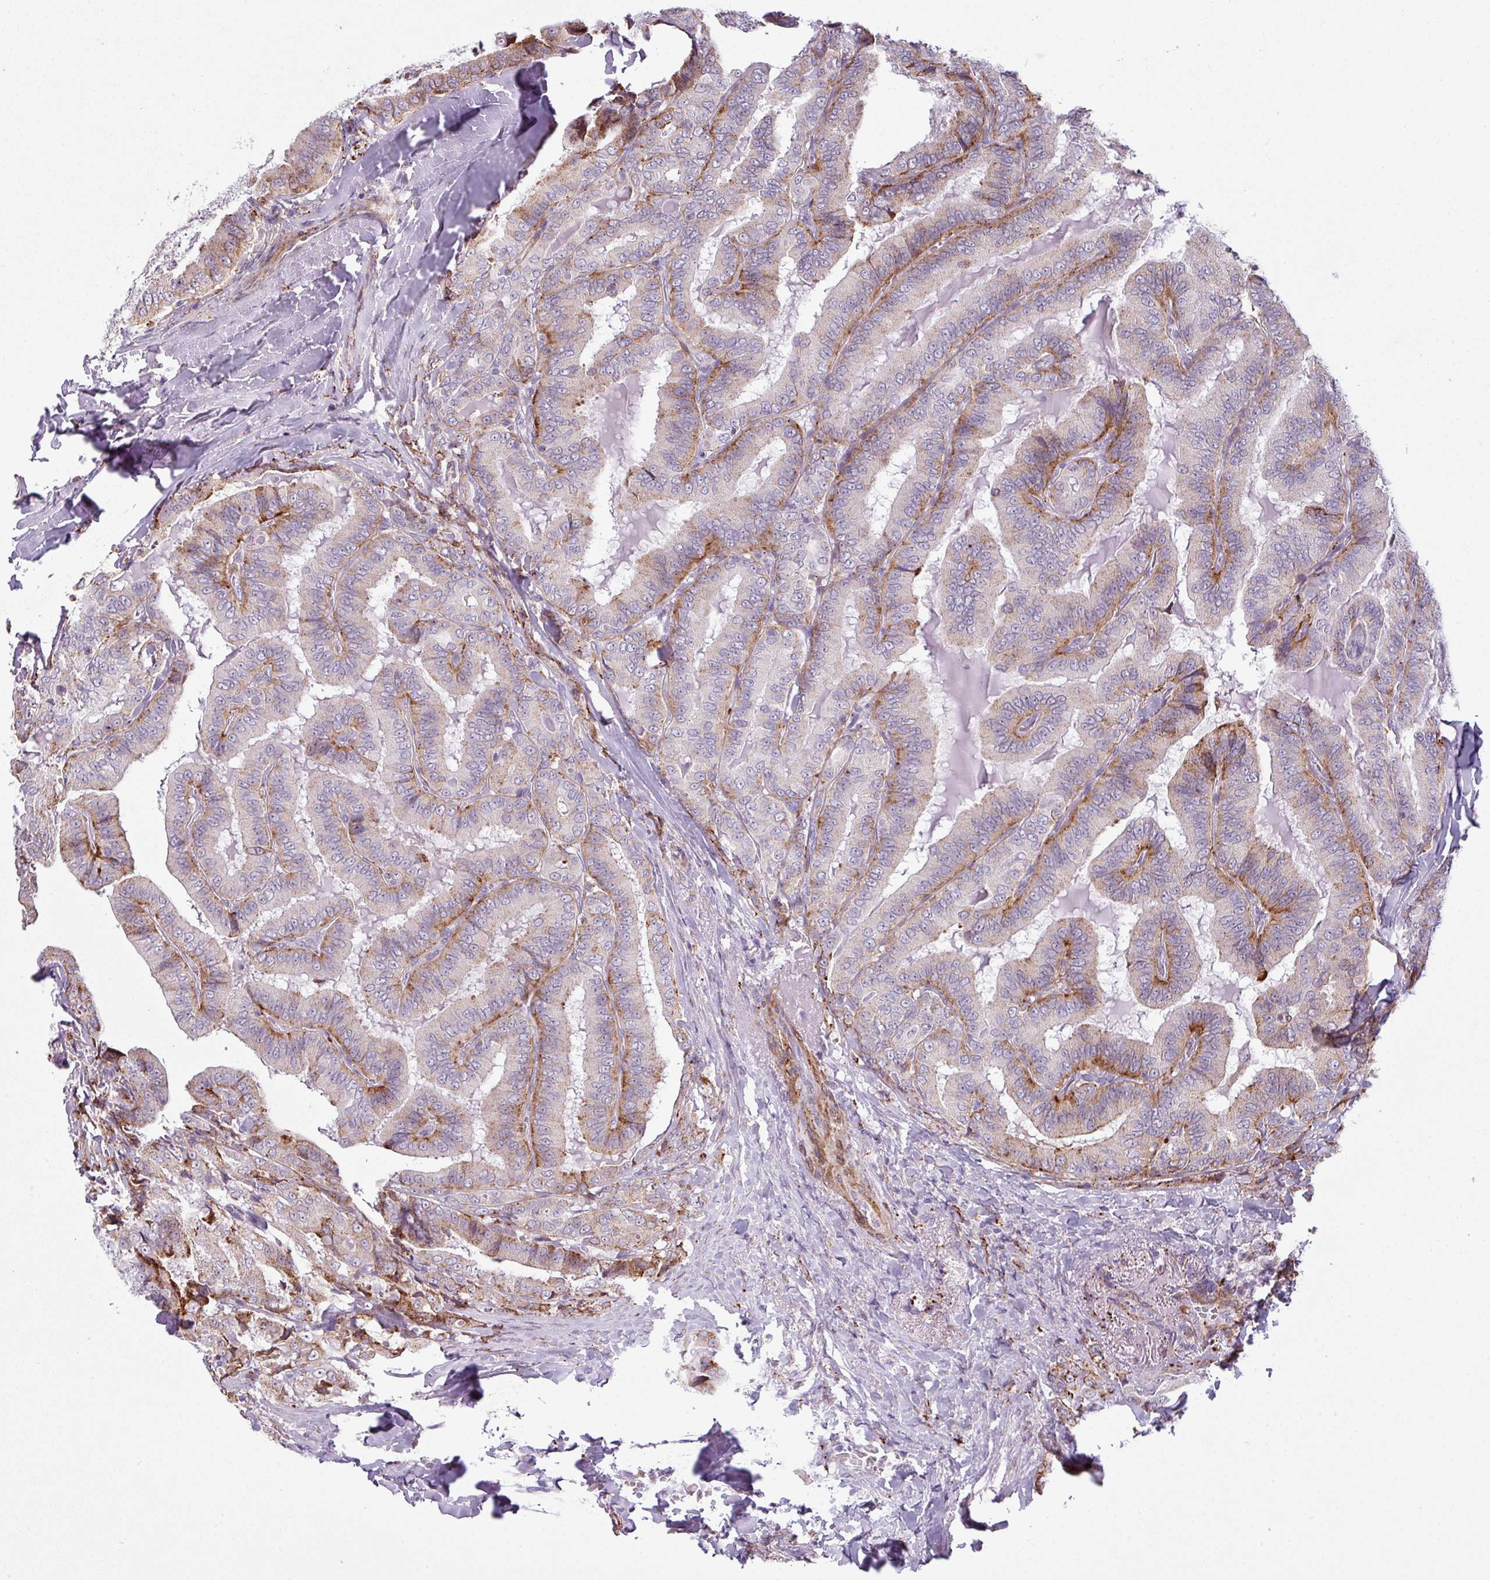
{"staining": {"intensity": "moderate", "quantity": "25%-75%", "location": "cytoplasmic/membranous"}, "tissue": "thyroid cancer", "cell_type": "Tumor cells", "image_type": "cancer", "snomed": [{"axis": "morphology", "description": "Papillary adenocarcinoma, NOS"}, {"axis": "topography", "description": "Thyroid gland"}], "caption": "A brown stain labels moderate cytoplasmic/membranous staining of a protein in thyroid cancer (papillary adenocarcinoma) tumor cells. (IHC, brightfield microscopy, high magnification).", "gene": "MAP7D2", "patient": {"sex": "male", "age": 61}}